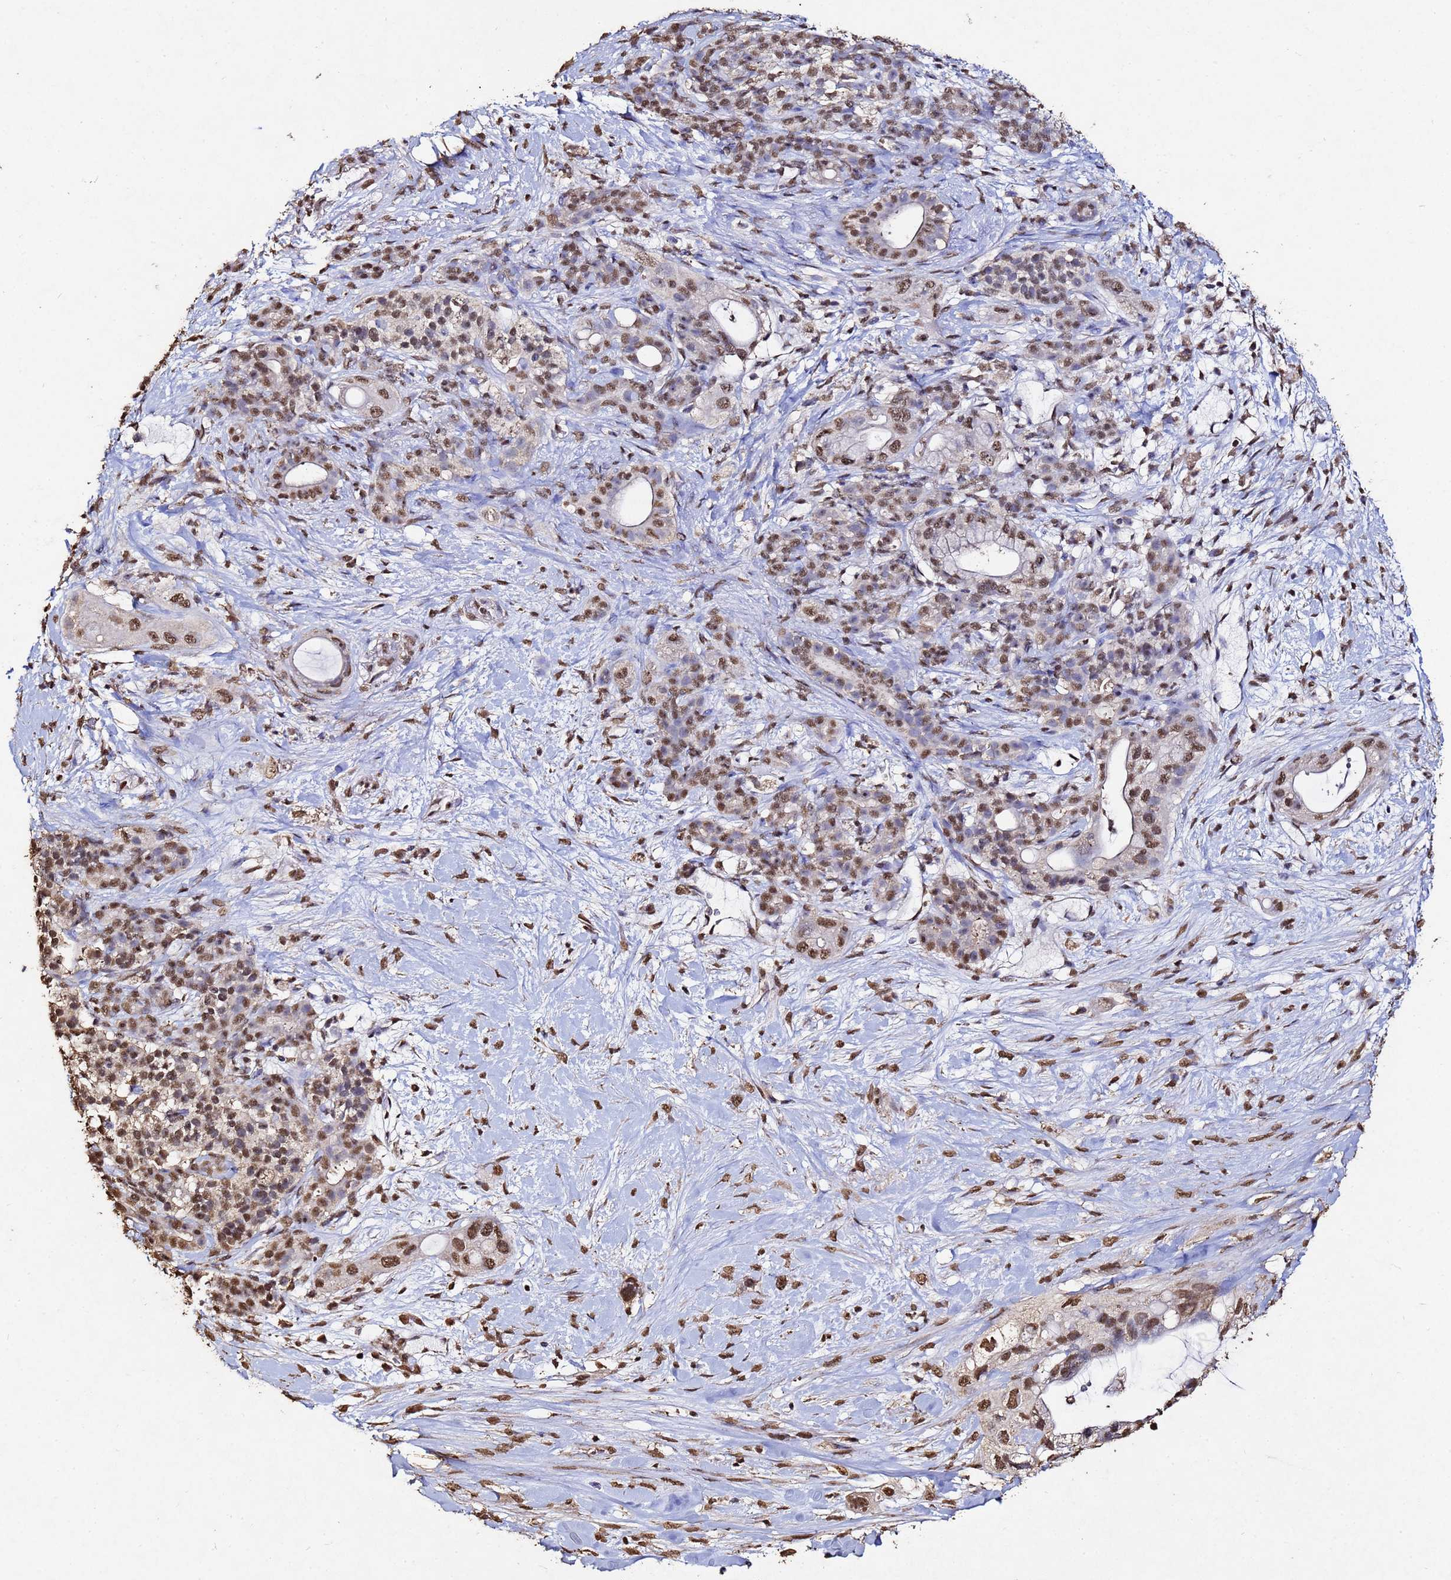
{"staining": {"intensity": "moderate", "quantity": ">75%", "location": "nuclear"}, "tissue": "pancreatic cancer", "cell_type": "Tumor cells", "image_type": "cancer", "snomed": [{"axis": "morphology", "description": "Adenocarcinoma, NOS"}, {"axis": "topography", "description": "Pancreas"}], "caption": "Moderate nuclear staining is appreciated in approximately >75% of tumor cells in pancreatic cancer (adenocarcinoma). Using DAB (3,3'-diaminobenzidine) (brown) and hematoxylin (blue) stains, captured at high magnification using brightfield microscopy.", "gene": "MYOCD", "patient": {"sex": "male", "age": 44}}